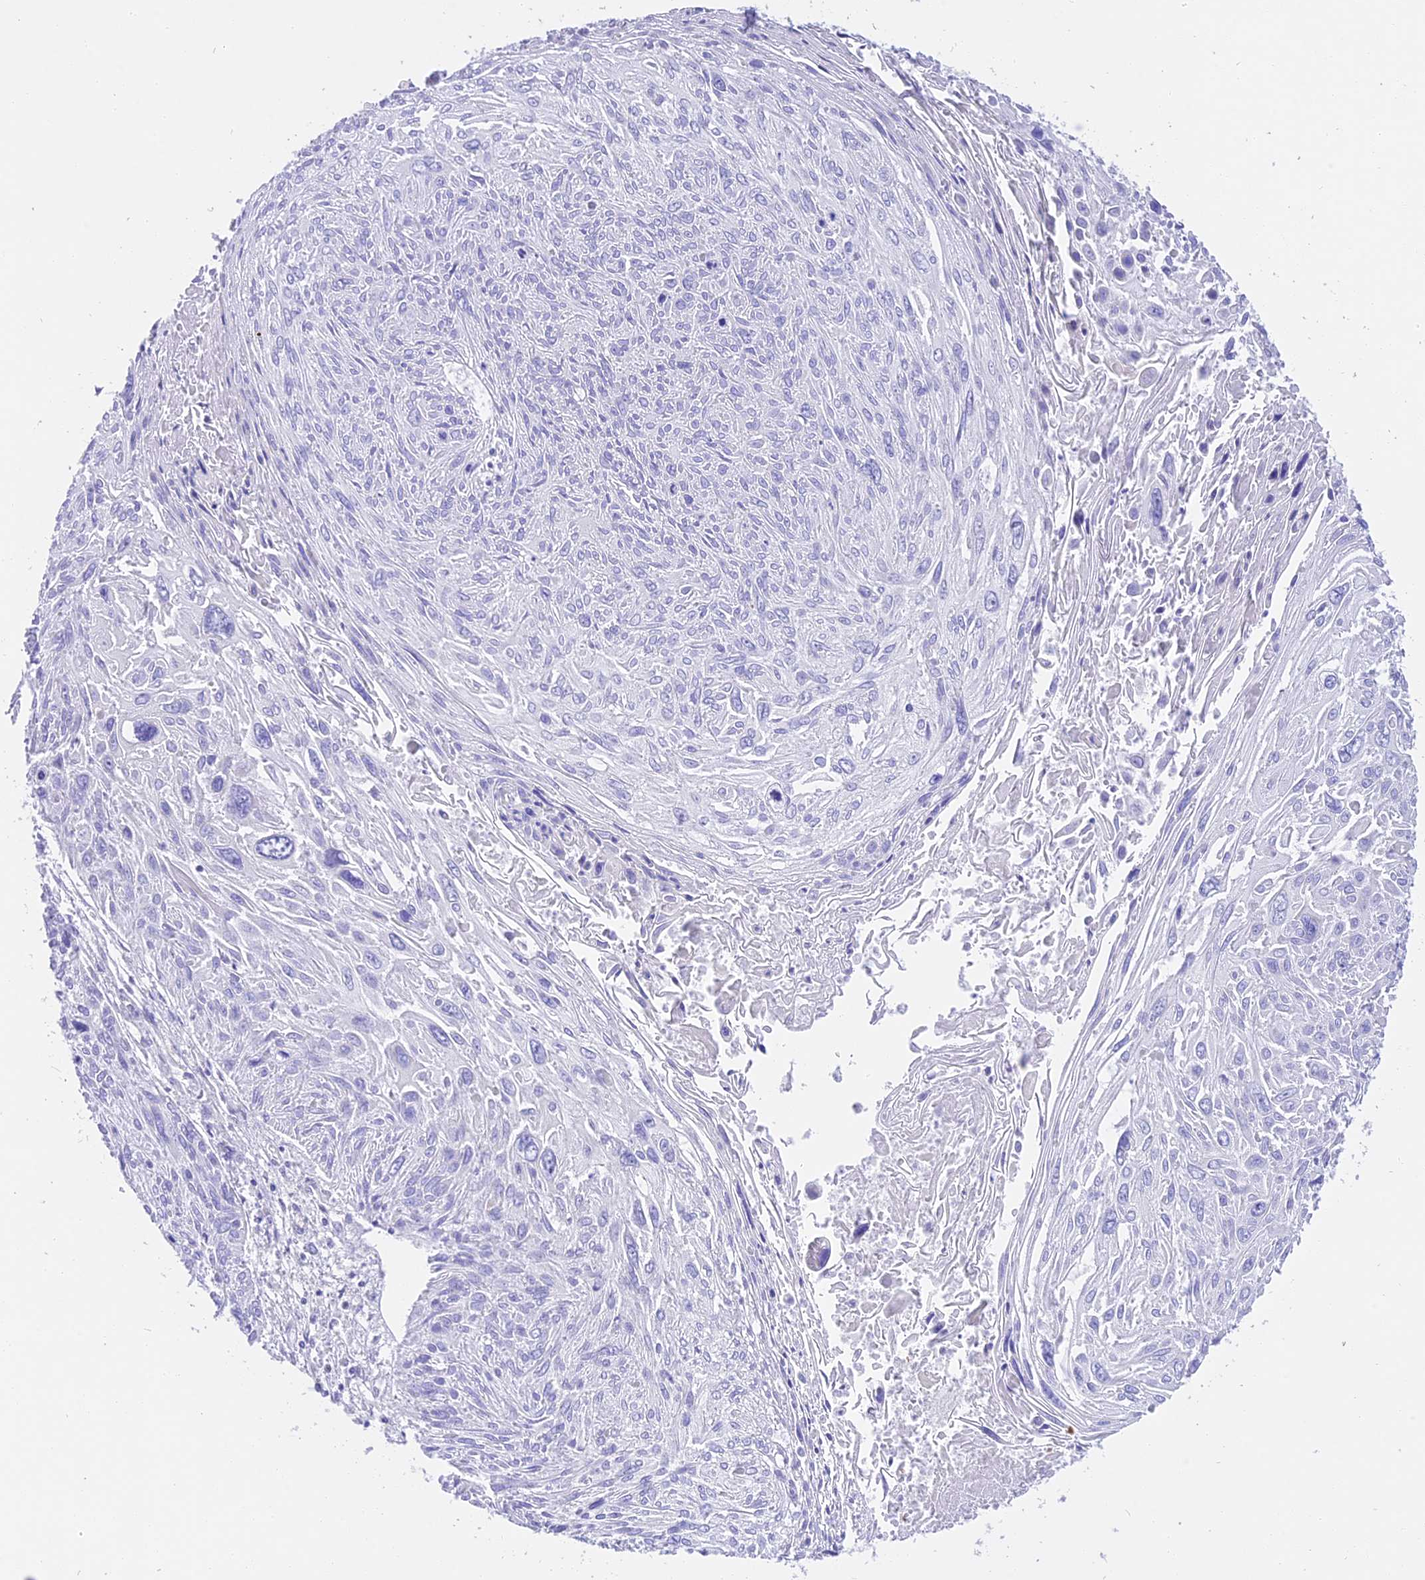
{"staining": {"intensity": "negative", "quantity": "none", "location": "none"}, "tissue": "cervical cancer", "cell_type": "Tumor cells", "image_type": "cancer", "snomed": [{"axis": "morphology", "description": "Squamous cell carcinoma, NOS"}, {"axis": "topography", "description": "Cervix"}], "caption": "Immunohistochemical staining of cervical cancer reveals no significant expression in tumor cells. (Immunohistochemistry (ihc), brightfield microscopy, high magnification).", "gene": "TNNC2", "patient": {"sex": "female", "age": 51}}